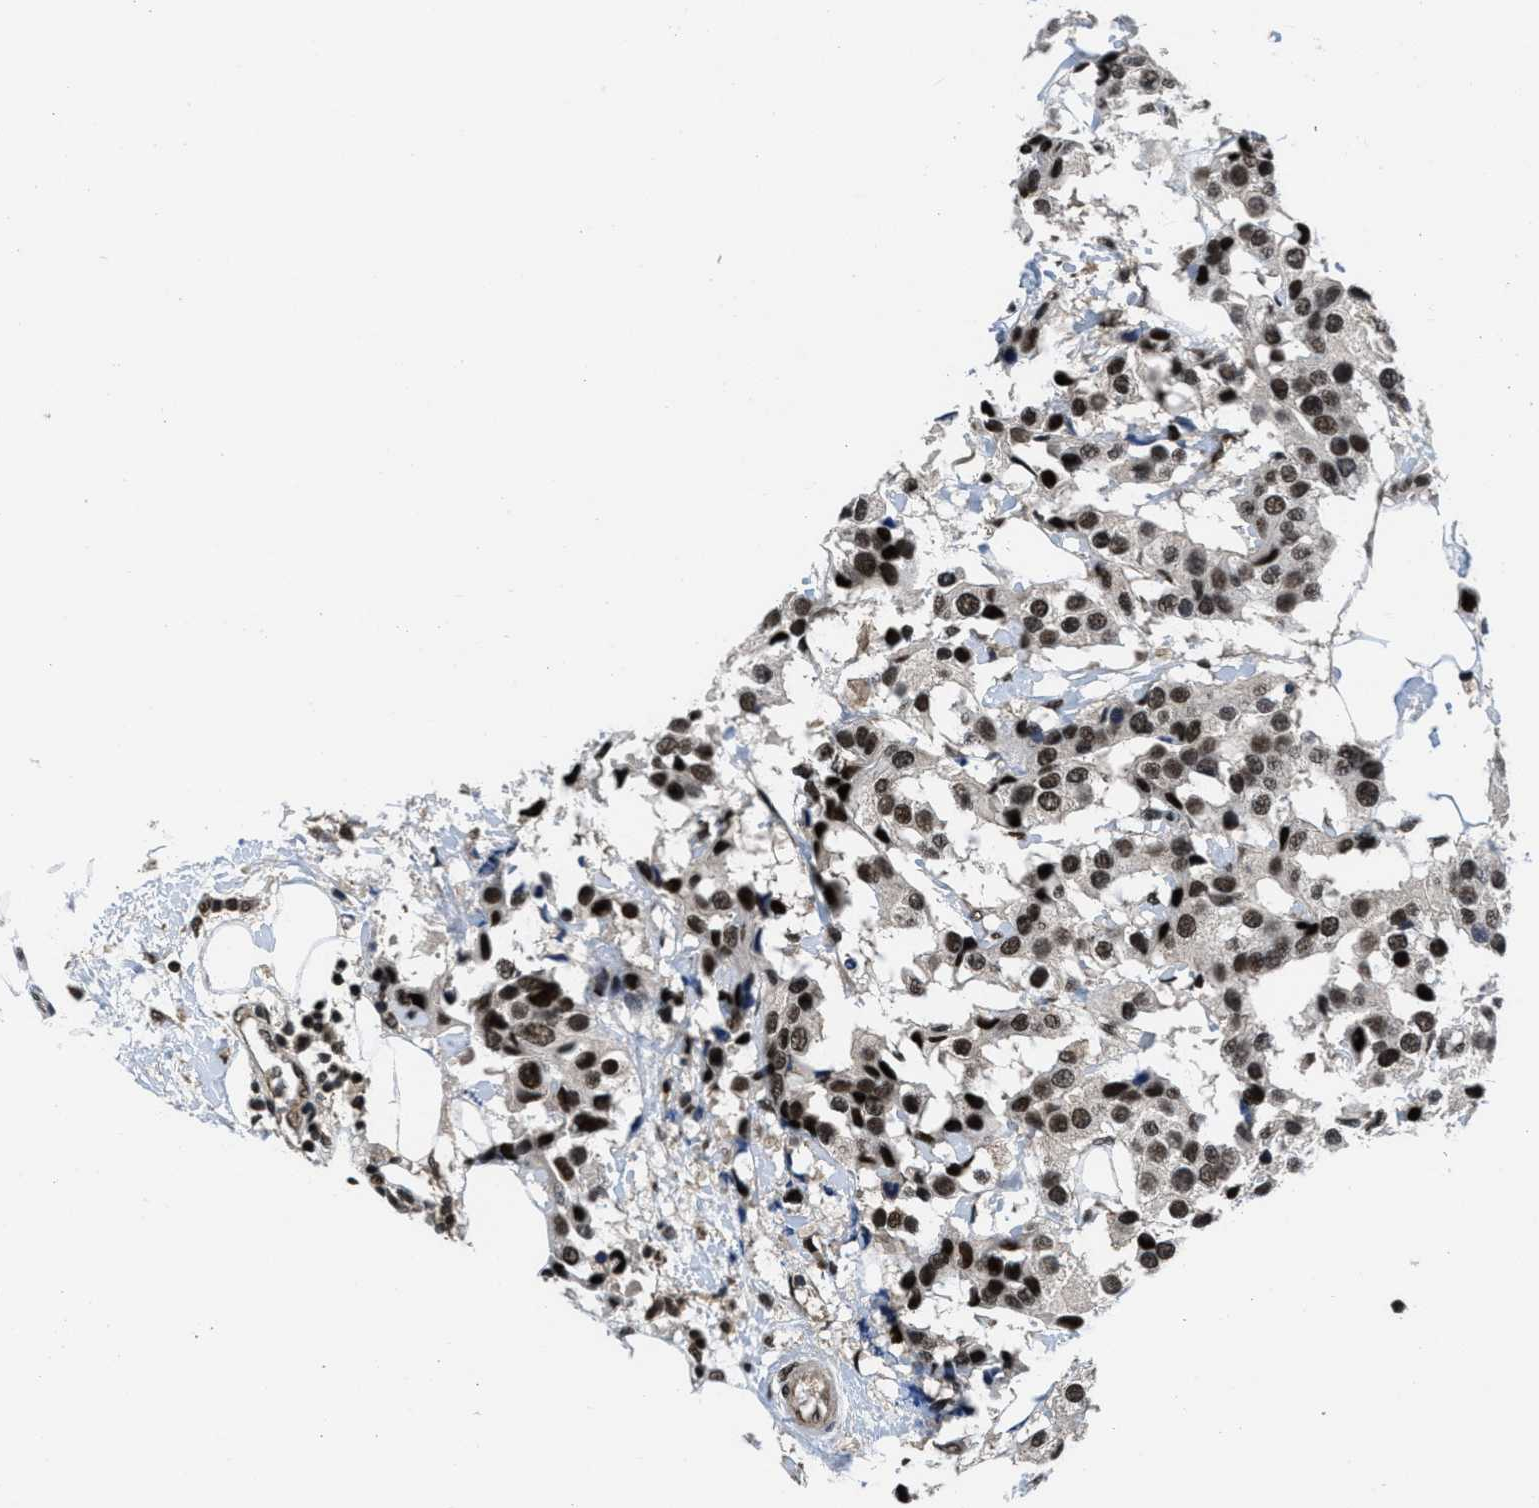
{"staining": {"intensity": "strong", "quantity": ">75%", "location": "cytoplasmic/membranous,nuclear"}, "tissue": "breast cancer", "cell_type": "Tumor cells", "image_type": "cancer", "snomed": [{"axis": "morphology", "description": "Normal tissue, NOS"}, {"axis": "morphology", "description": "Duct carcinoma"}, {"axis": "topography", "description": "Breast"}], "caption": "This histopathology image reveals IHC staining of human intraductal carcinoma (breast), with high strong cytoplasmic/membranous and nuclear expression in about >75% of tumor cells.", "gene": "CUL4B", "patient": {"sex": "female", "age": 39}}